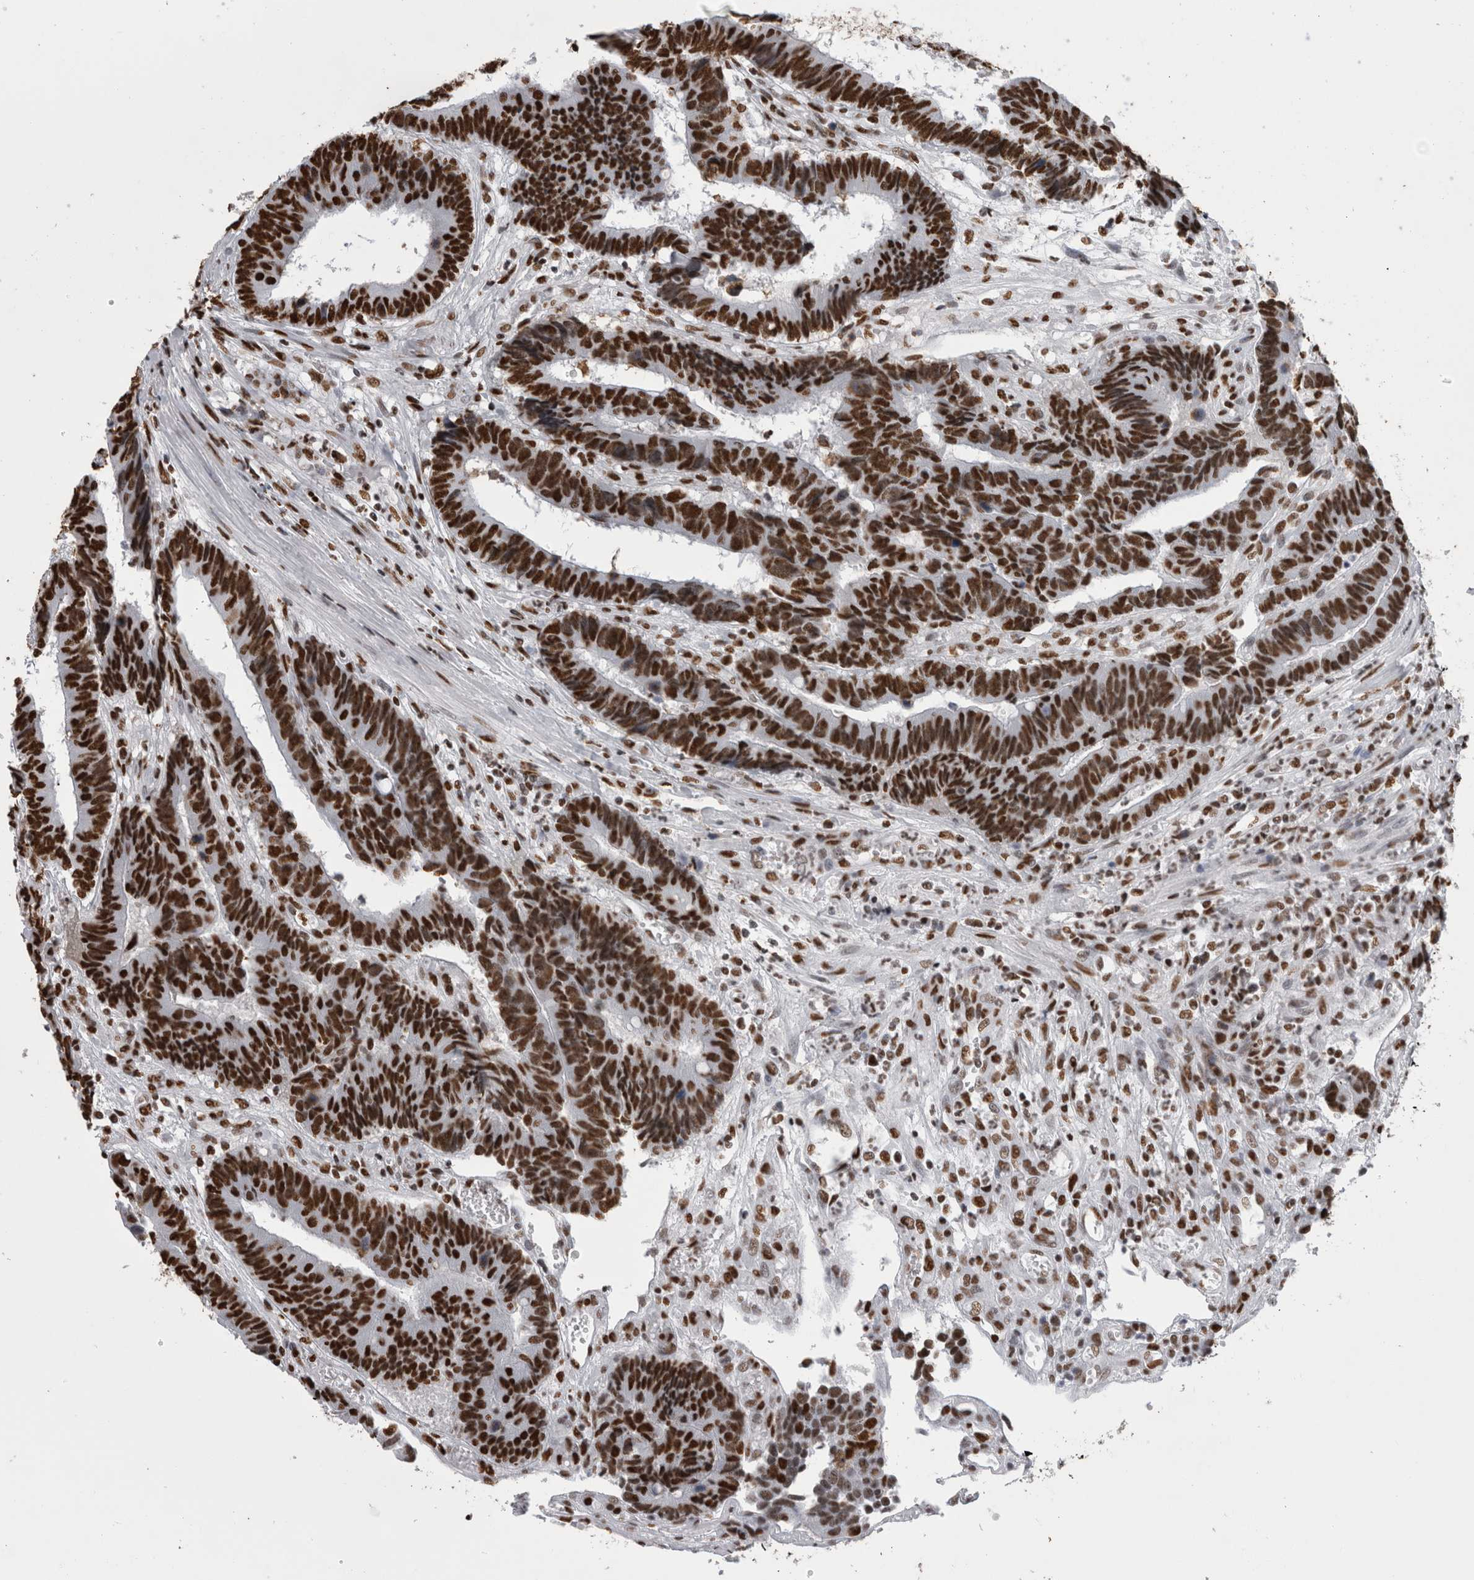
{"staining": {"intensity": "strong", "quantity": ">75%", "location": "nuclear"}, "tissue": "colorectal cancer", "cell_type": "Tumor cells", "image_type": "cancer", "snomed": [{"axis": "morphology", "description": "Adenocarcinoma, NOS"}, {"axis": "topography", "description": "Rectum"}], "caption": "A high-resolution photomicrograph shows immunohistochemistry (IHC) staining of colorectal cancer, which shows strong nuclear expression in approximately >75% of tumor cells. The staining was performed using DAB (3,3'-diaminobenzidine) to visualize the protein expression in brown, while the nuclei were stained in blue with hematoxylin (Magnification: 20x).", "gene": "ALPK3", "patient": {"sex": "male", "age": 84}}